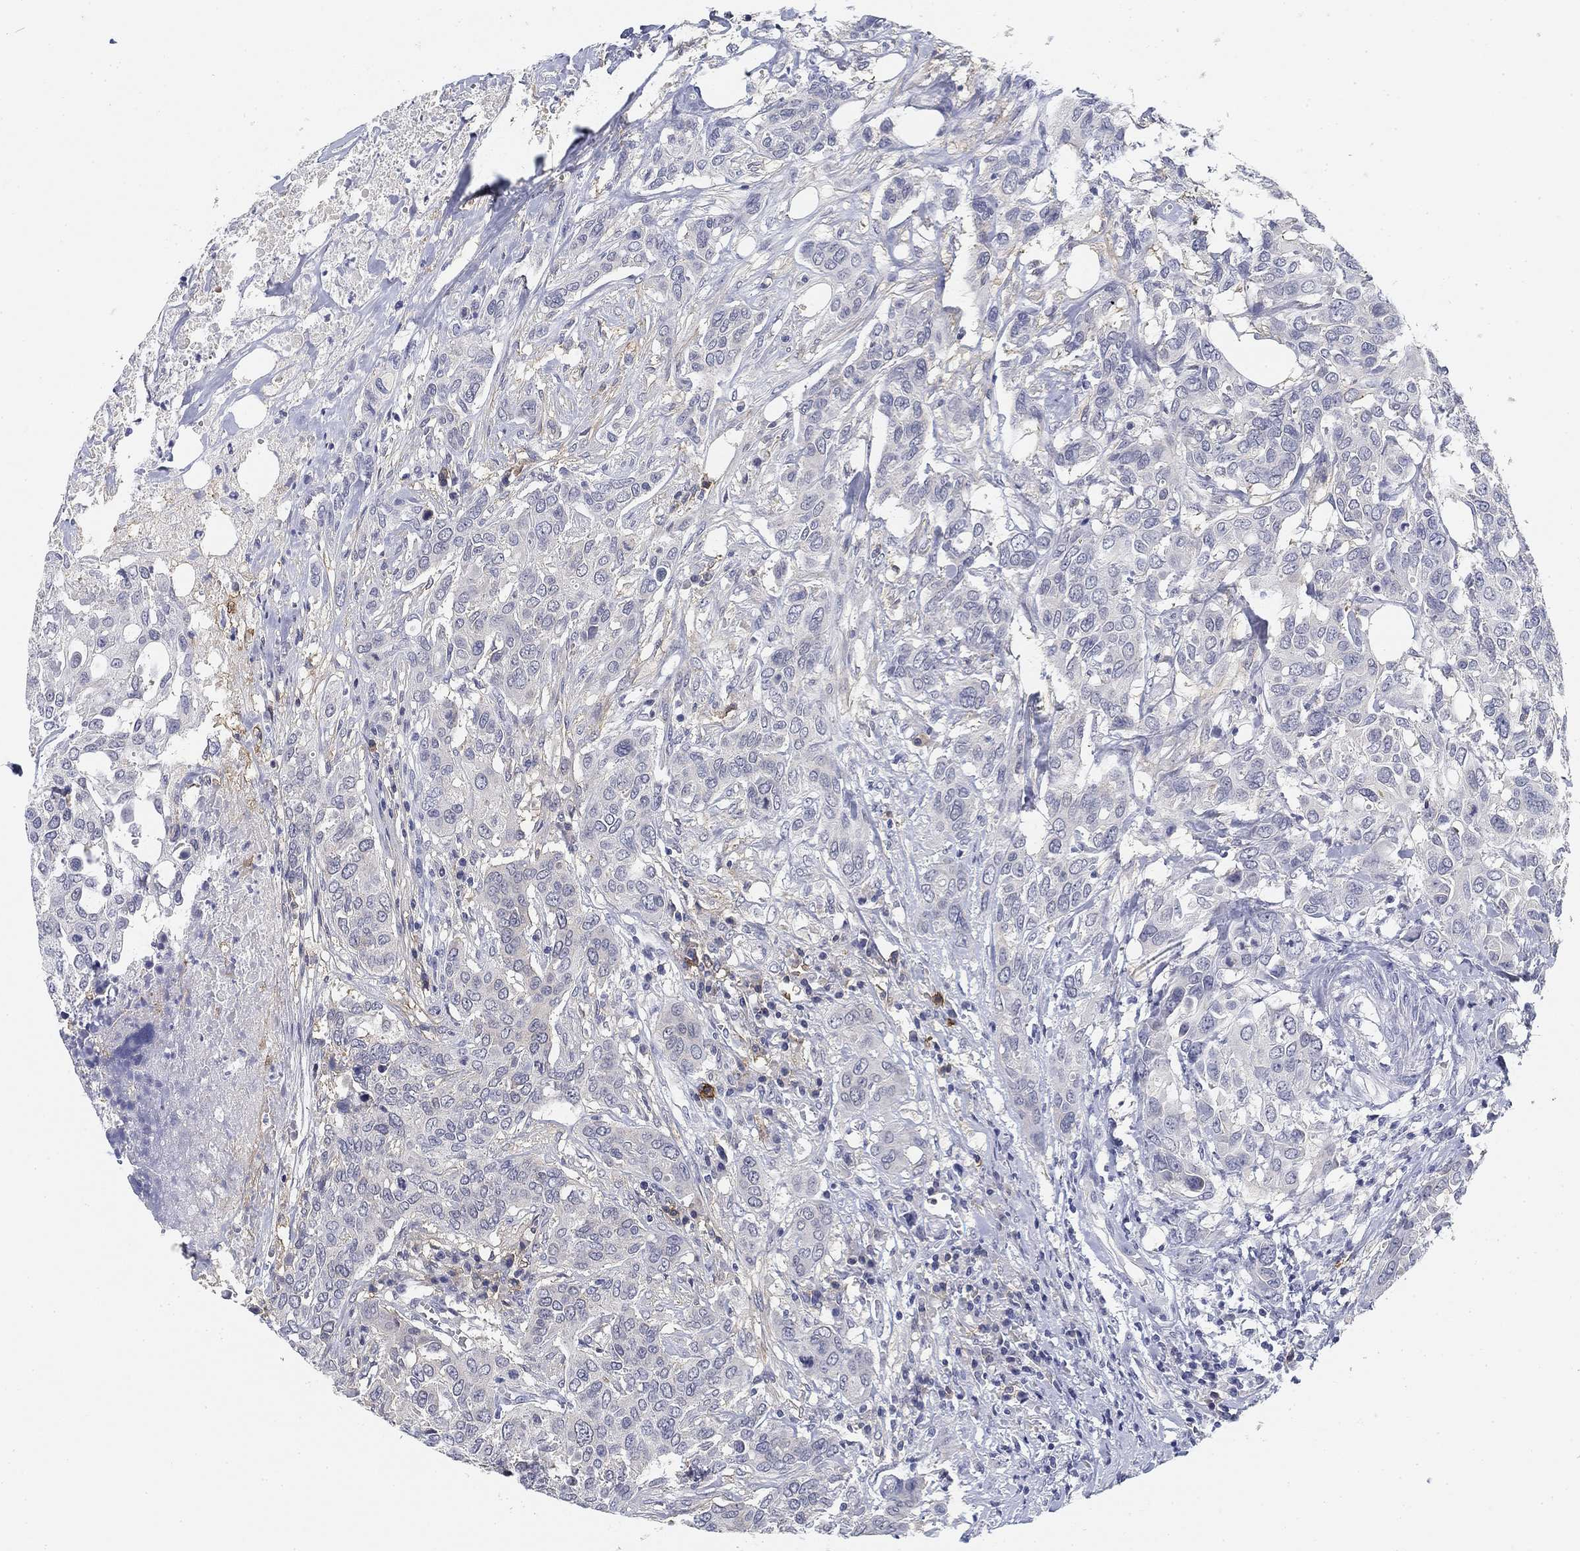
{"staining": {"intensity": "negative", "quantity": "none", "location": "none"}, "tissue": "urothelial cancer", "cell_type": "Tumor cells", "image_type": "cancer", "snomed": [{"axis": "morphology", "description": "Urothelial carcinoma, NOS"}, {"axis": "morphology", "description": "Urothelial carcinoma, High grade"}, {"axis": "topography", "description": "Urinary bladder"}], "caption": "IHC micrograph of high-grade urothelial carcinoma stained for a protein (brown), which shows no expression in tumor cells.", "gene": "SLC2A5", "patient": {"sex": "male", "age": 63}}